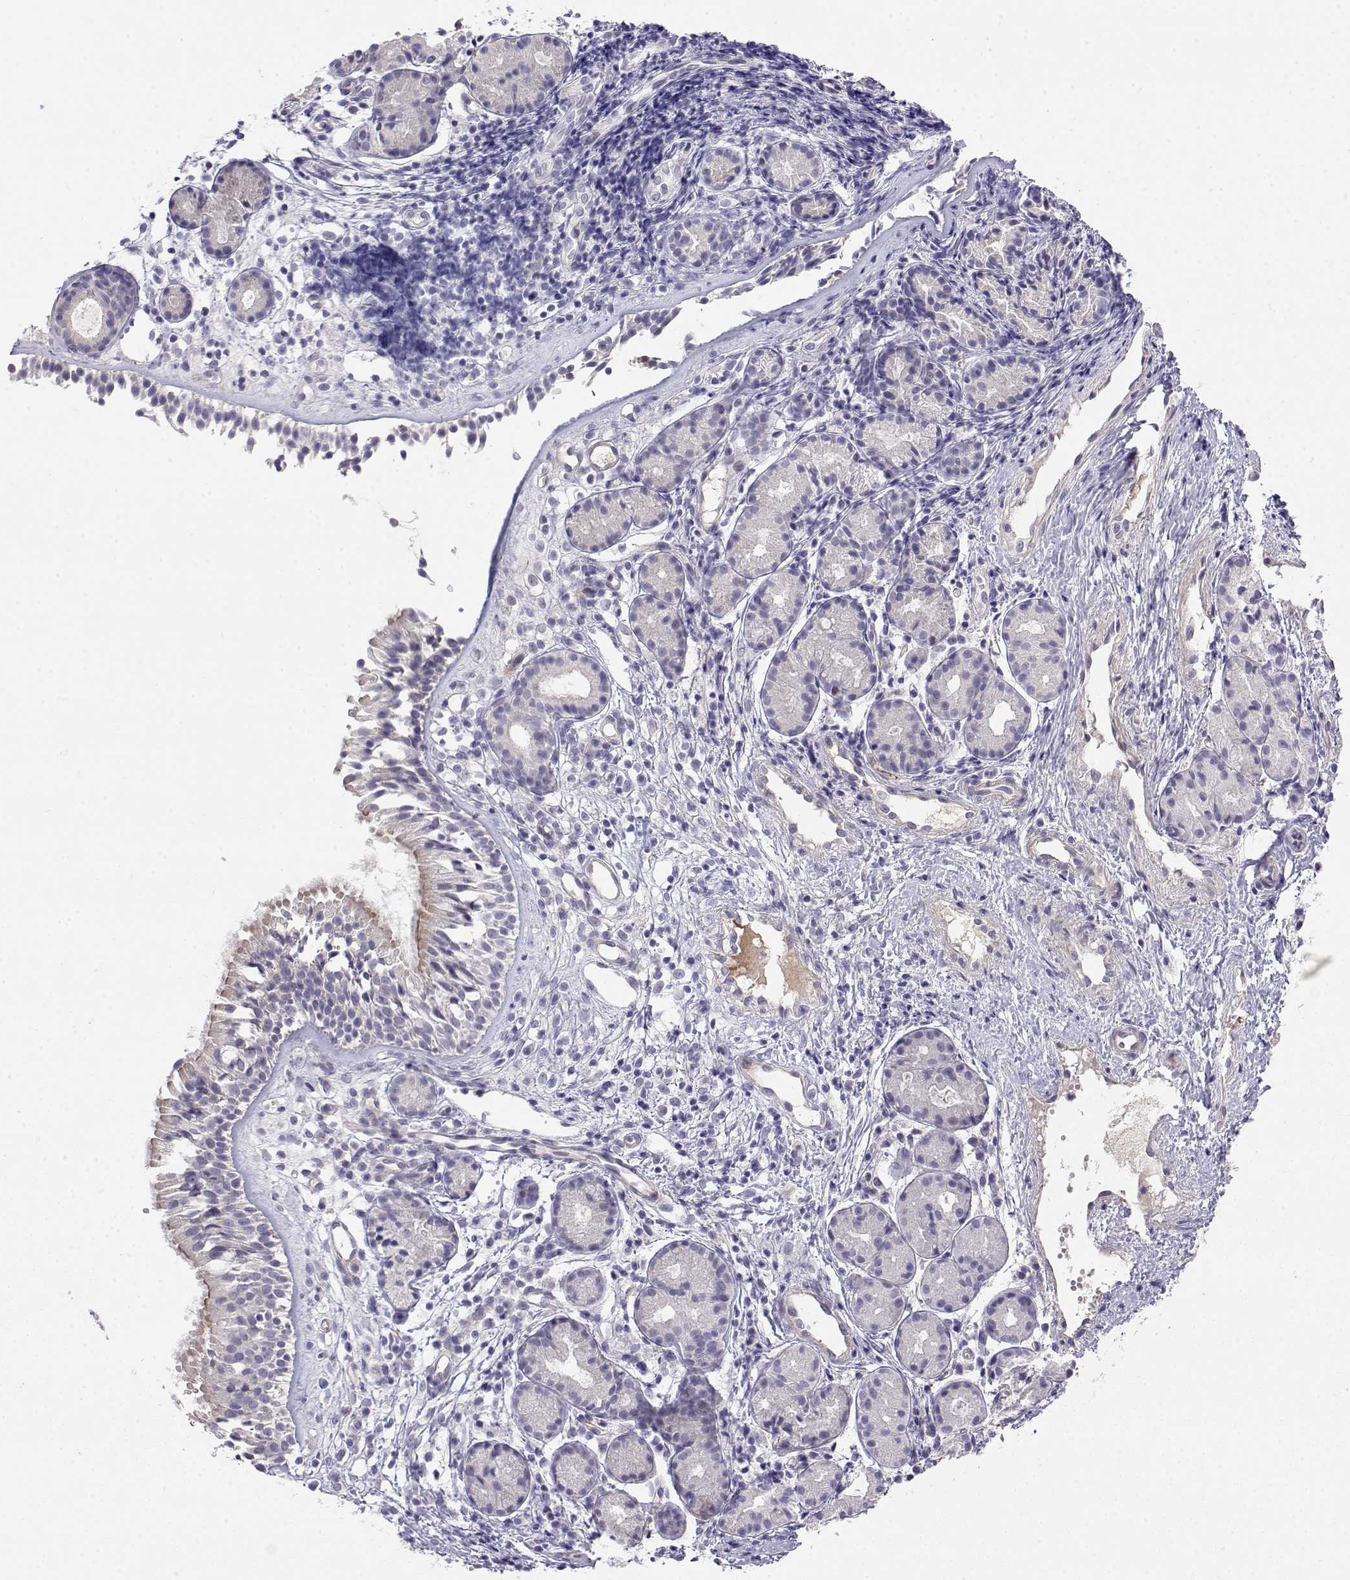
{"staining": {"intensity": "weak", "quantity": "25%-75%", "location": "cytoplasmic/membranous"}, "tissue": "nasopharynx", "cell_type": "Respiratory epithelial cells", "image_type": "normal", "snomed": [{"axis": "morphology", "description": "Normal tissue, NOS"}, {"axis": "topography", "description": "Nasopharynx"}], "caption": "Immunohistochemical staining of benign nasopharynx exhibits 25%-75% levels of weak cytoplasmic/membranous protein expression in about 25%-75% of respiratory epithelial cells. (brown staining indicates protein expression, while blue staining denotes nuclei).", "gene": "GGACT", "patient": {"sex": "male", "age": 58}}